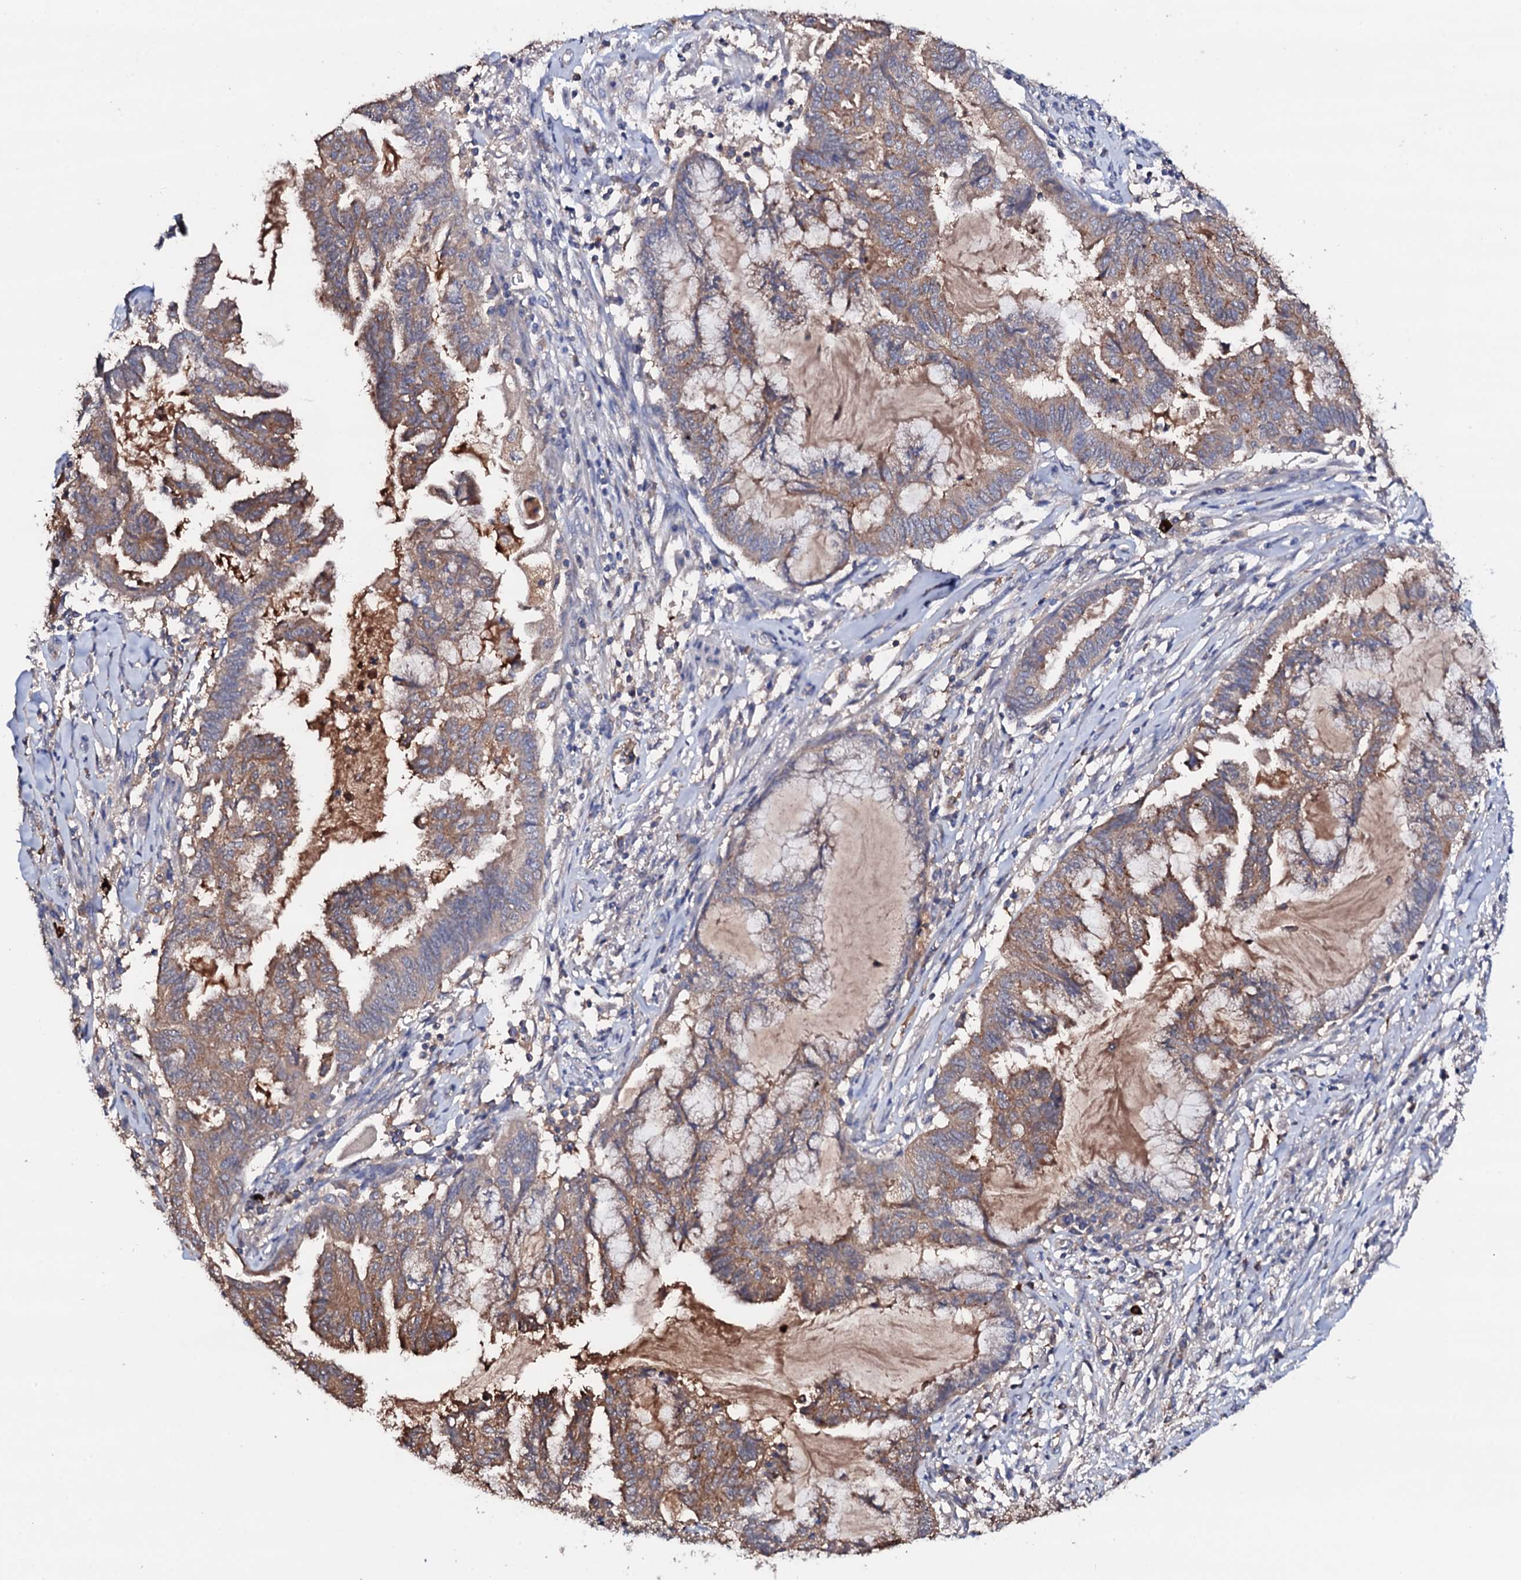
{"staining": {"intensity": "moderate", "quantity": ">75%", "location": "cytoplasmic/membranous"}, "tissue": "endometrial cancer", "cell_type": "Tumor cells", "image_type": "cancer", "snomed": [{"axis": "morphology", "description": "Adenocarcinoma, NOS"}, {"axis": "topography", "description": "Endometrium"}], "caption": "A brown stain highlights moderate cytoplasmic/membranous staining of a protein in human endometrial adenocarcinoma tumor cells.", "gene": "TCAF2", "patient": {"sex": "female", "age": 86}}